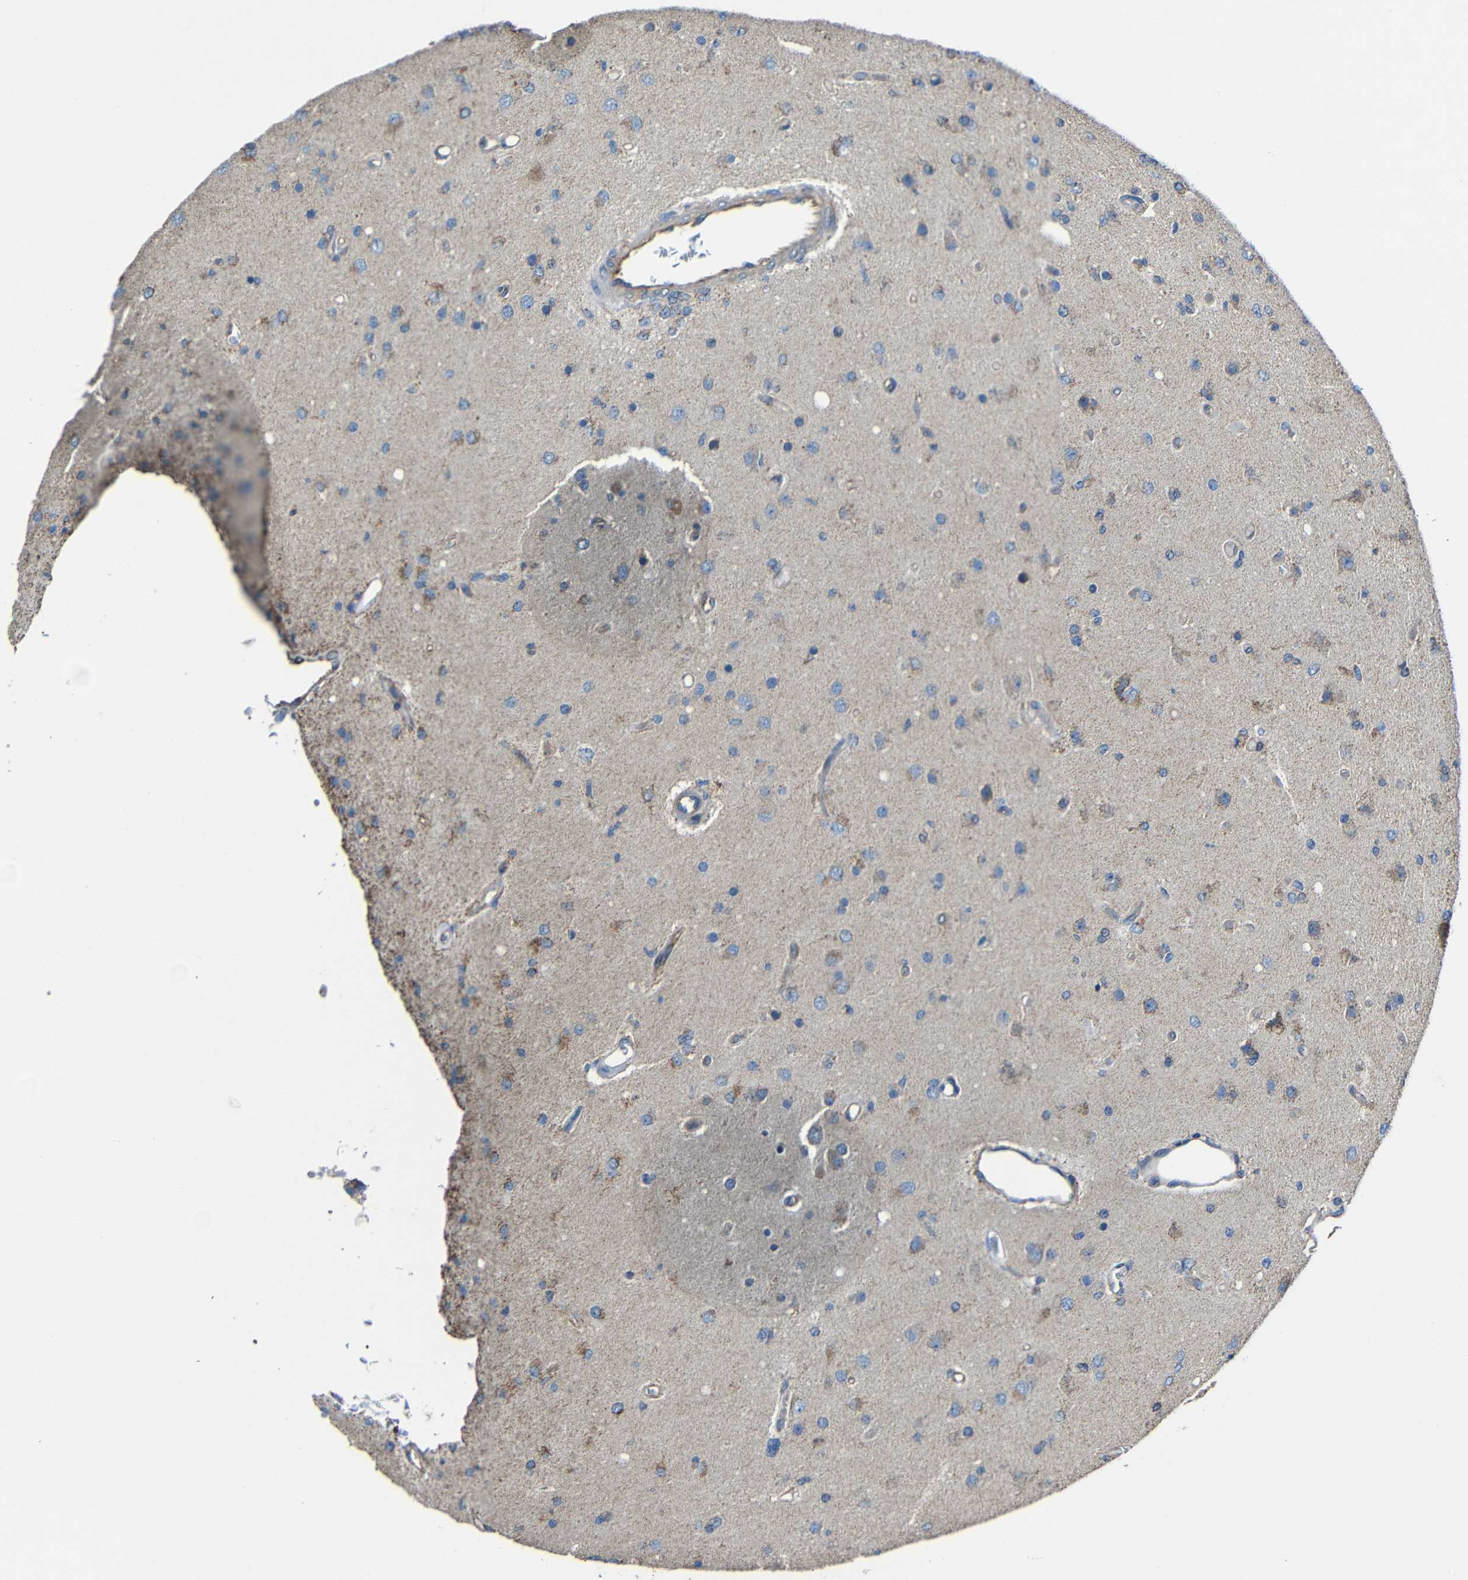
{"staining": {"intensity": "weak", "quantity": "25%-75%", "location": "cytoplasmic/membranous"}, "tissue": "glioma", "cell_type": "Tumor cells", "image_type": "cancer", "snomed": [{"axis": "morphology", "description": "Normal tissue, NOS"}, {"axis": "morphology", "description": "Glioma, malignant, High grade"}, {"axis": "topography", "description": "Cerebral cortex"}], "caption": "Glioma stained with IHC displays weak cytoplasmic/membranous positivity in about 25%-75% of tumor cells. Using DAB (brown) and hematoxylin (blue) stains, captured at high magnification using brightfield microscopy.", "gene": "INTS6L", "patient": {"sex": "male", "age": 77}}